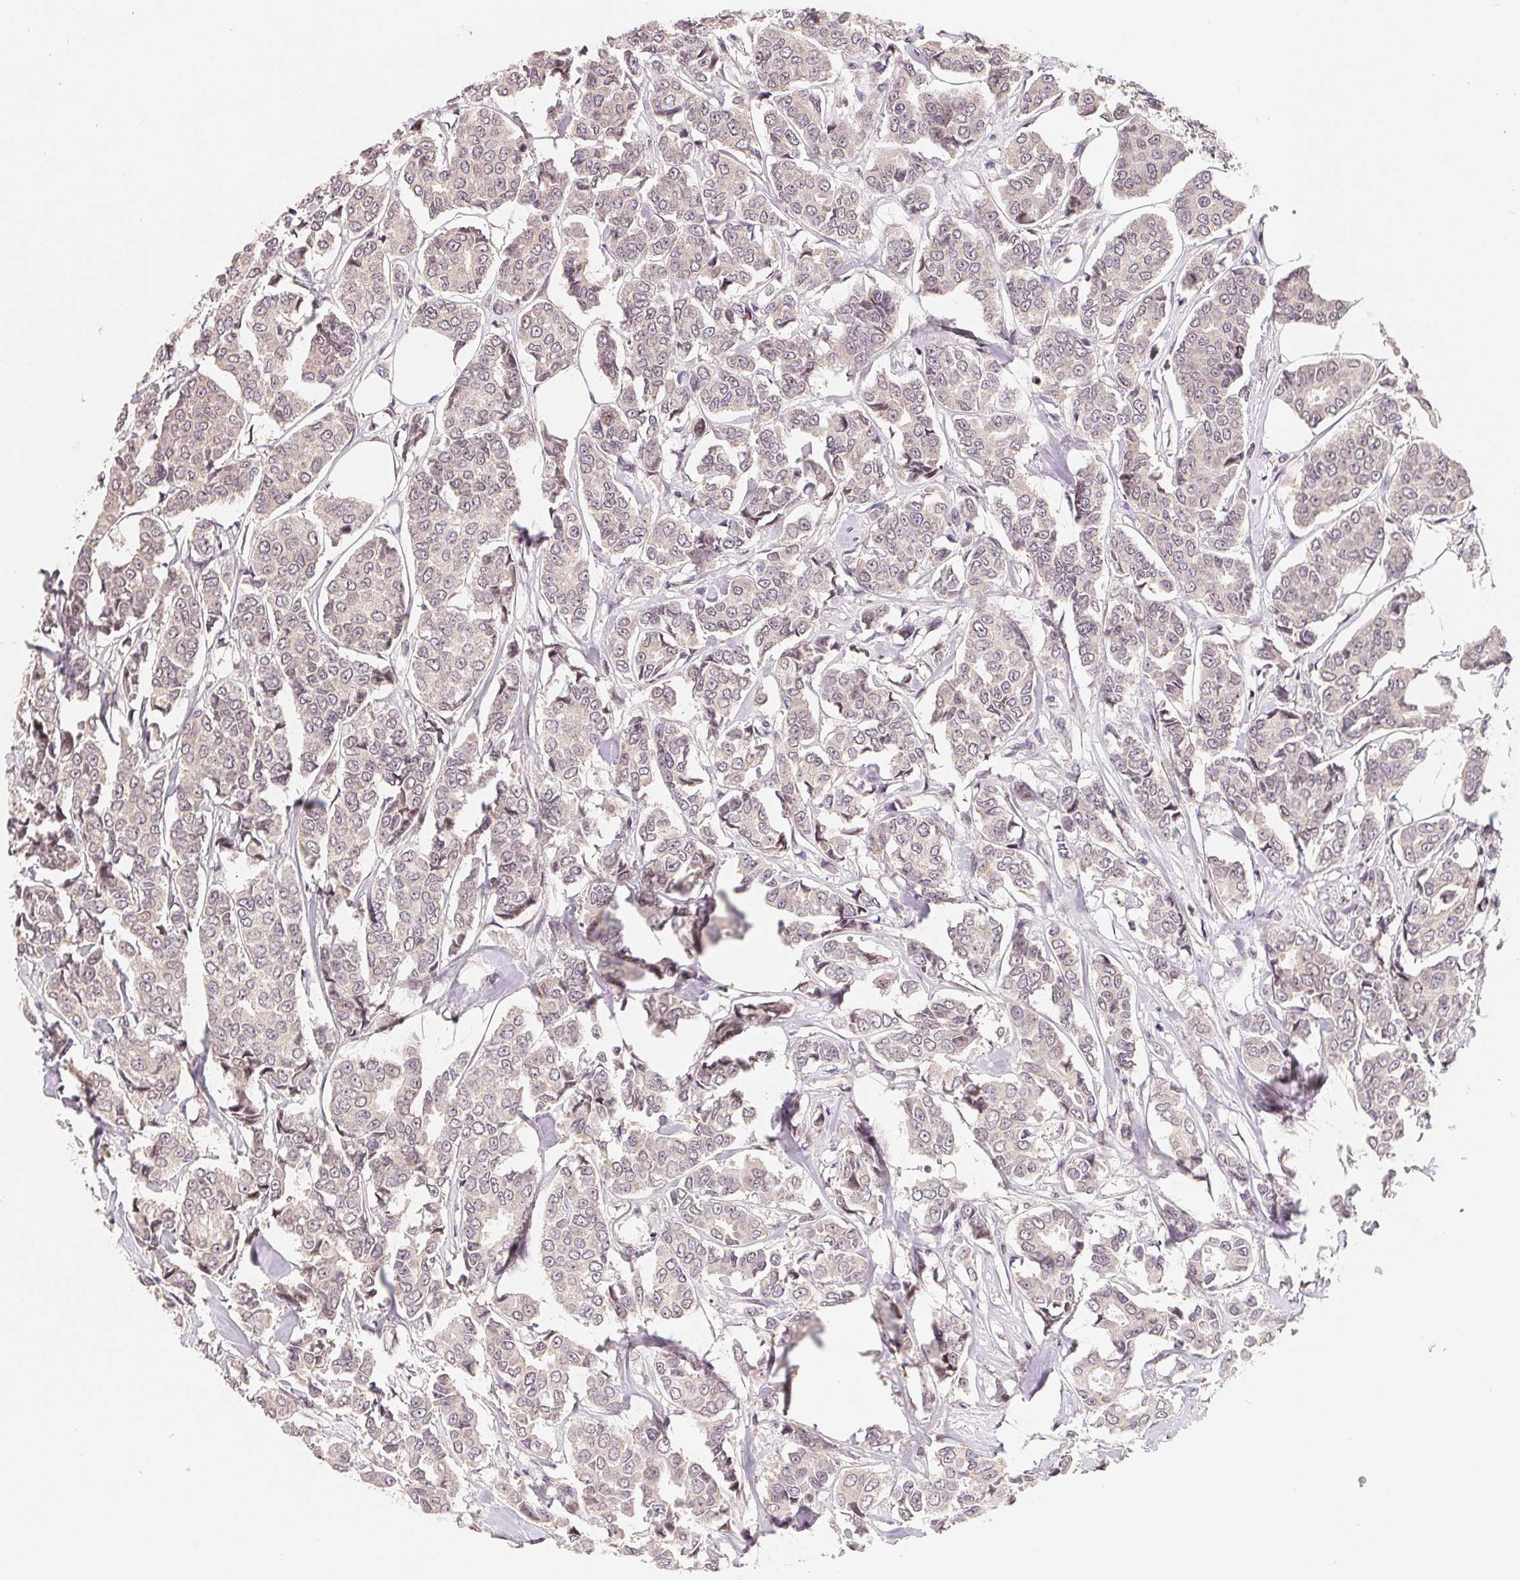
{"staining": {"intensity": "negative", "quantity": "none", "location": "none"}, "tissue": "breast cancer", "cell_type": "Tumor cells", "image_type": "cancer", "snomed": [{"axis": "morphology", "description": "Duct carcinoma"}, {"axis": "topography", "description": "Breast"}], "caption": "IHC photomicrograph of neoplastic tissue: human breast intraductal carcinoma stained with DAB exhibits no significant protein staining in tumor cells.", "gene": "HMGN3", "patient": {"sex": "female", "age": 94}}